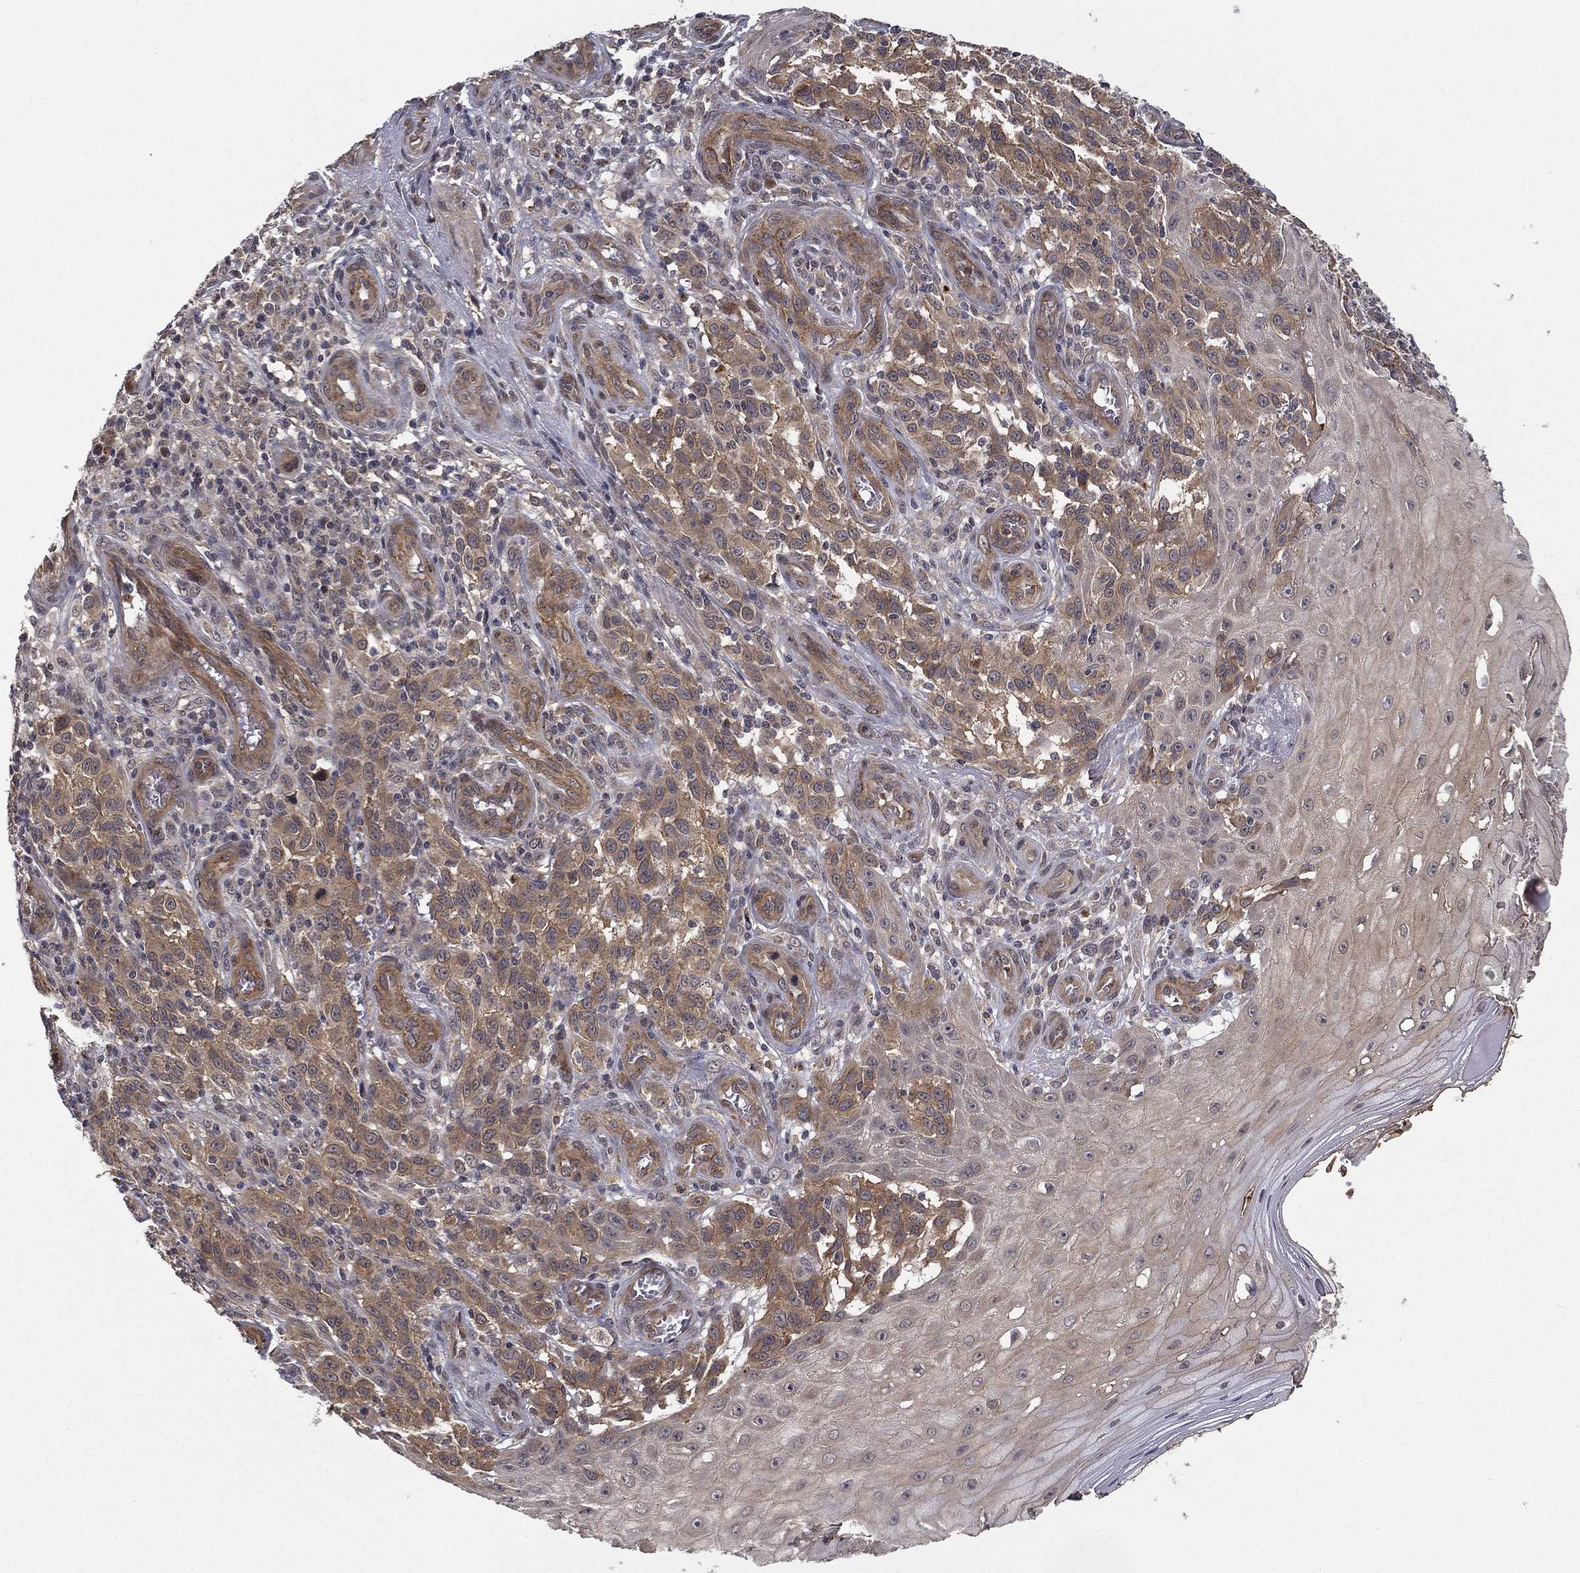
{"staining": {"intensity": "moderate", "quantity": "25%-75%", "location": "cytoplasmic/membranous"}, "tissue": "melanoma", "cell_type": "Tumor cells", "image_type": "cancer", "snomed": [{"axis": "morphology", "description": "Malignant melanoma, NOS"}, {"axis": "topography", "description": "Skin"}], "caption": "The histopathology image reveals a brown stain indicating the presence of a protein in the cytoplasmic/membranous of tumor cells in melanoma.", "gene": "UACA", "patient": {"sex": "female", "age": 53}}